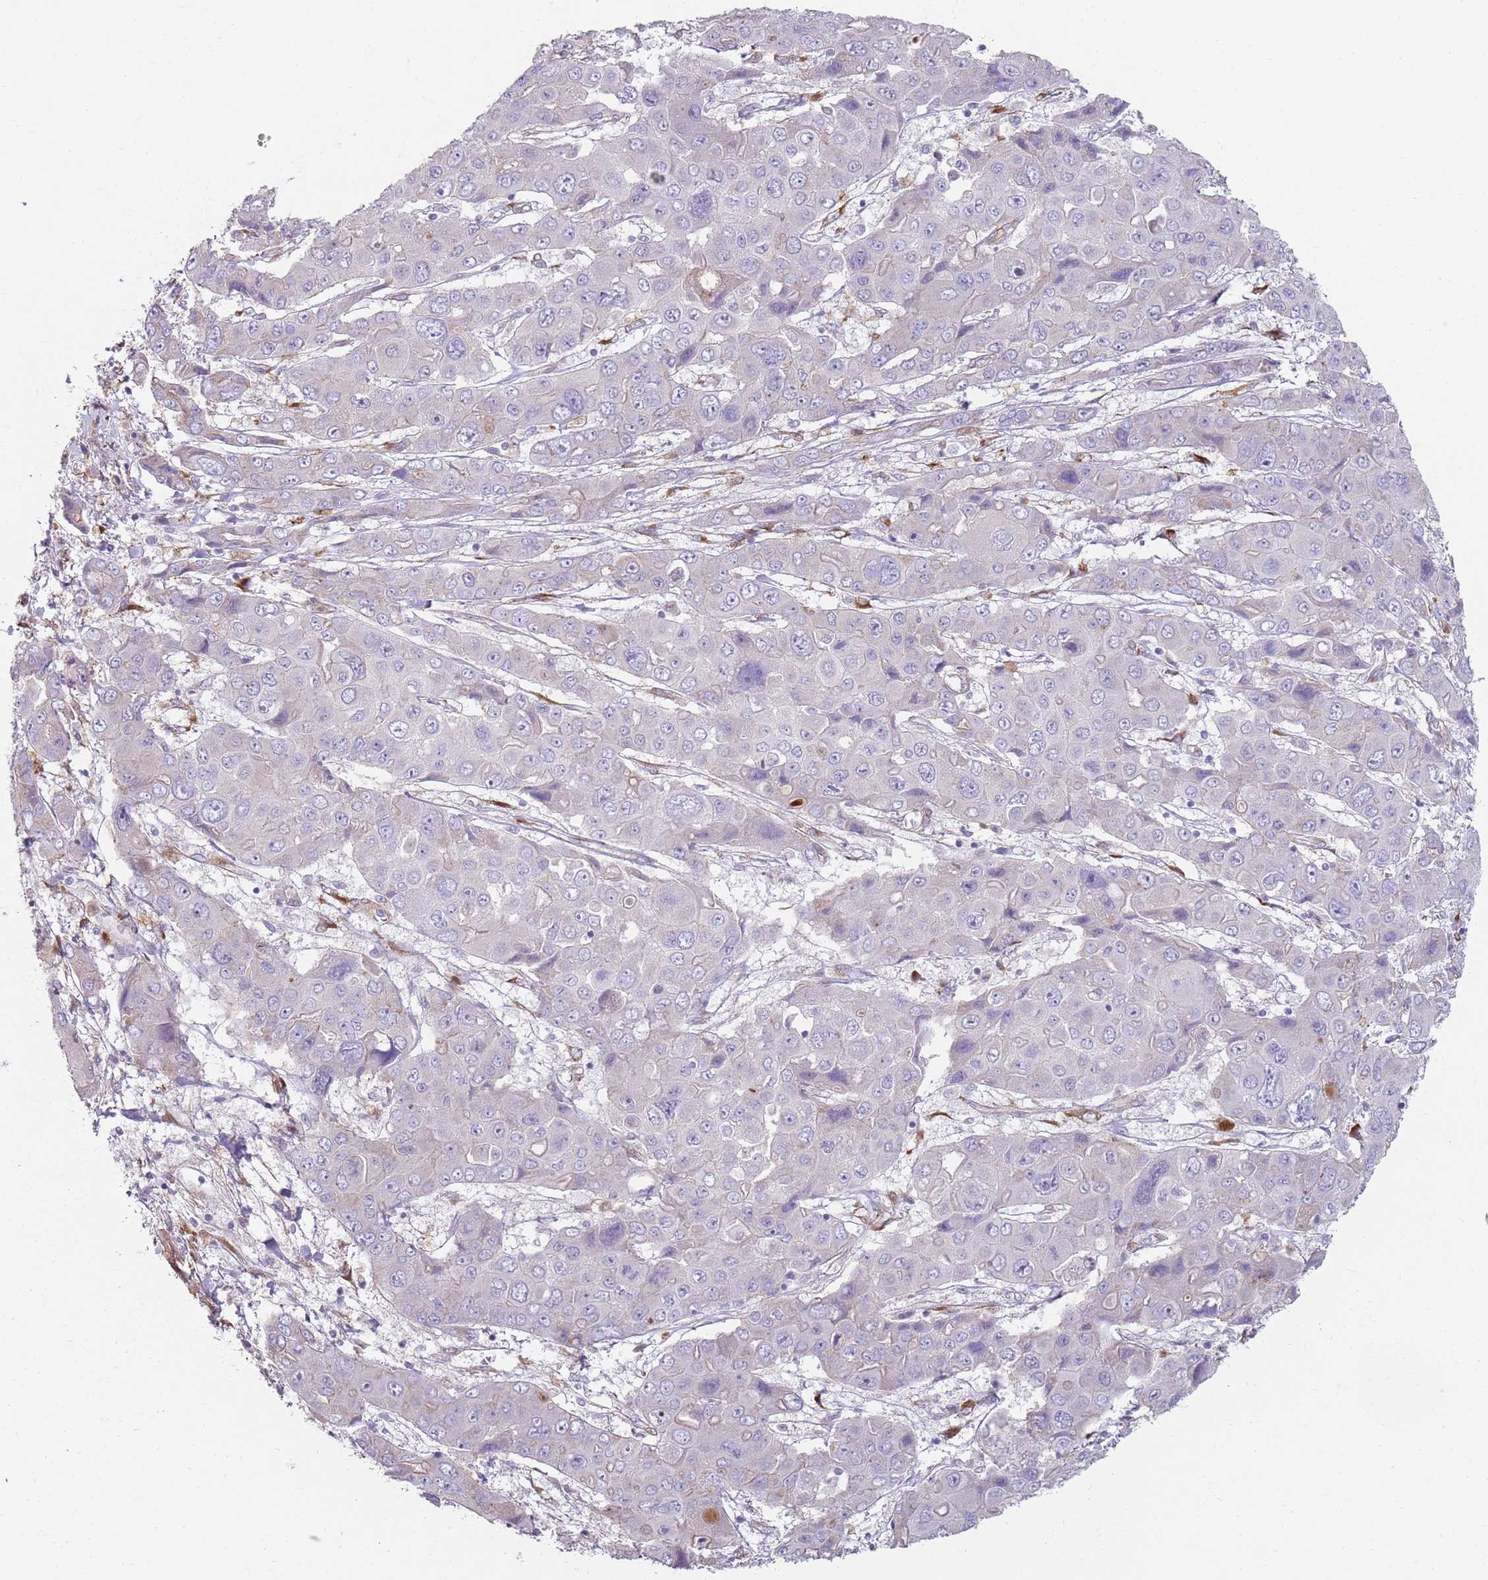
{"staining": {"intensity": "negative", "quantity": "none", "location": "none"}, "tissue": "liver cancer", "cell_type": "Tumor cells", "image_type": "cancer", "snomed": [{"axis": "morphology", "description": "Cholangiocarcinoma"}, {"axis": "topography", "description": "Liver"}], "caption": "Histopathology image shows no protein staining in tumor cells of liver cancer tissue. Nuclei are stained in blue.", "gene": "PHLPP2", "patient": {"sex": "male", "age": 67}}